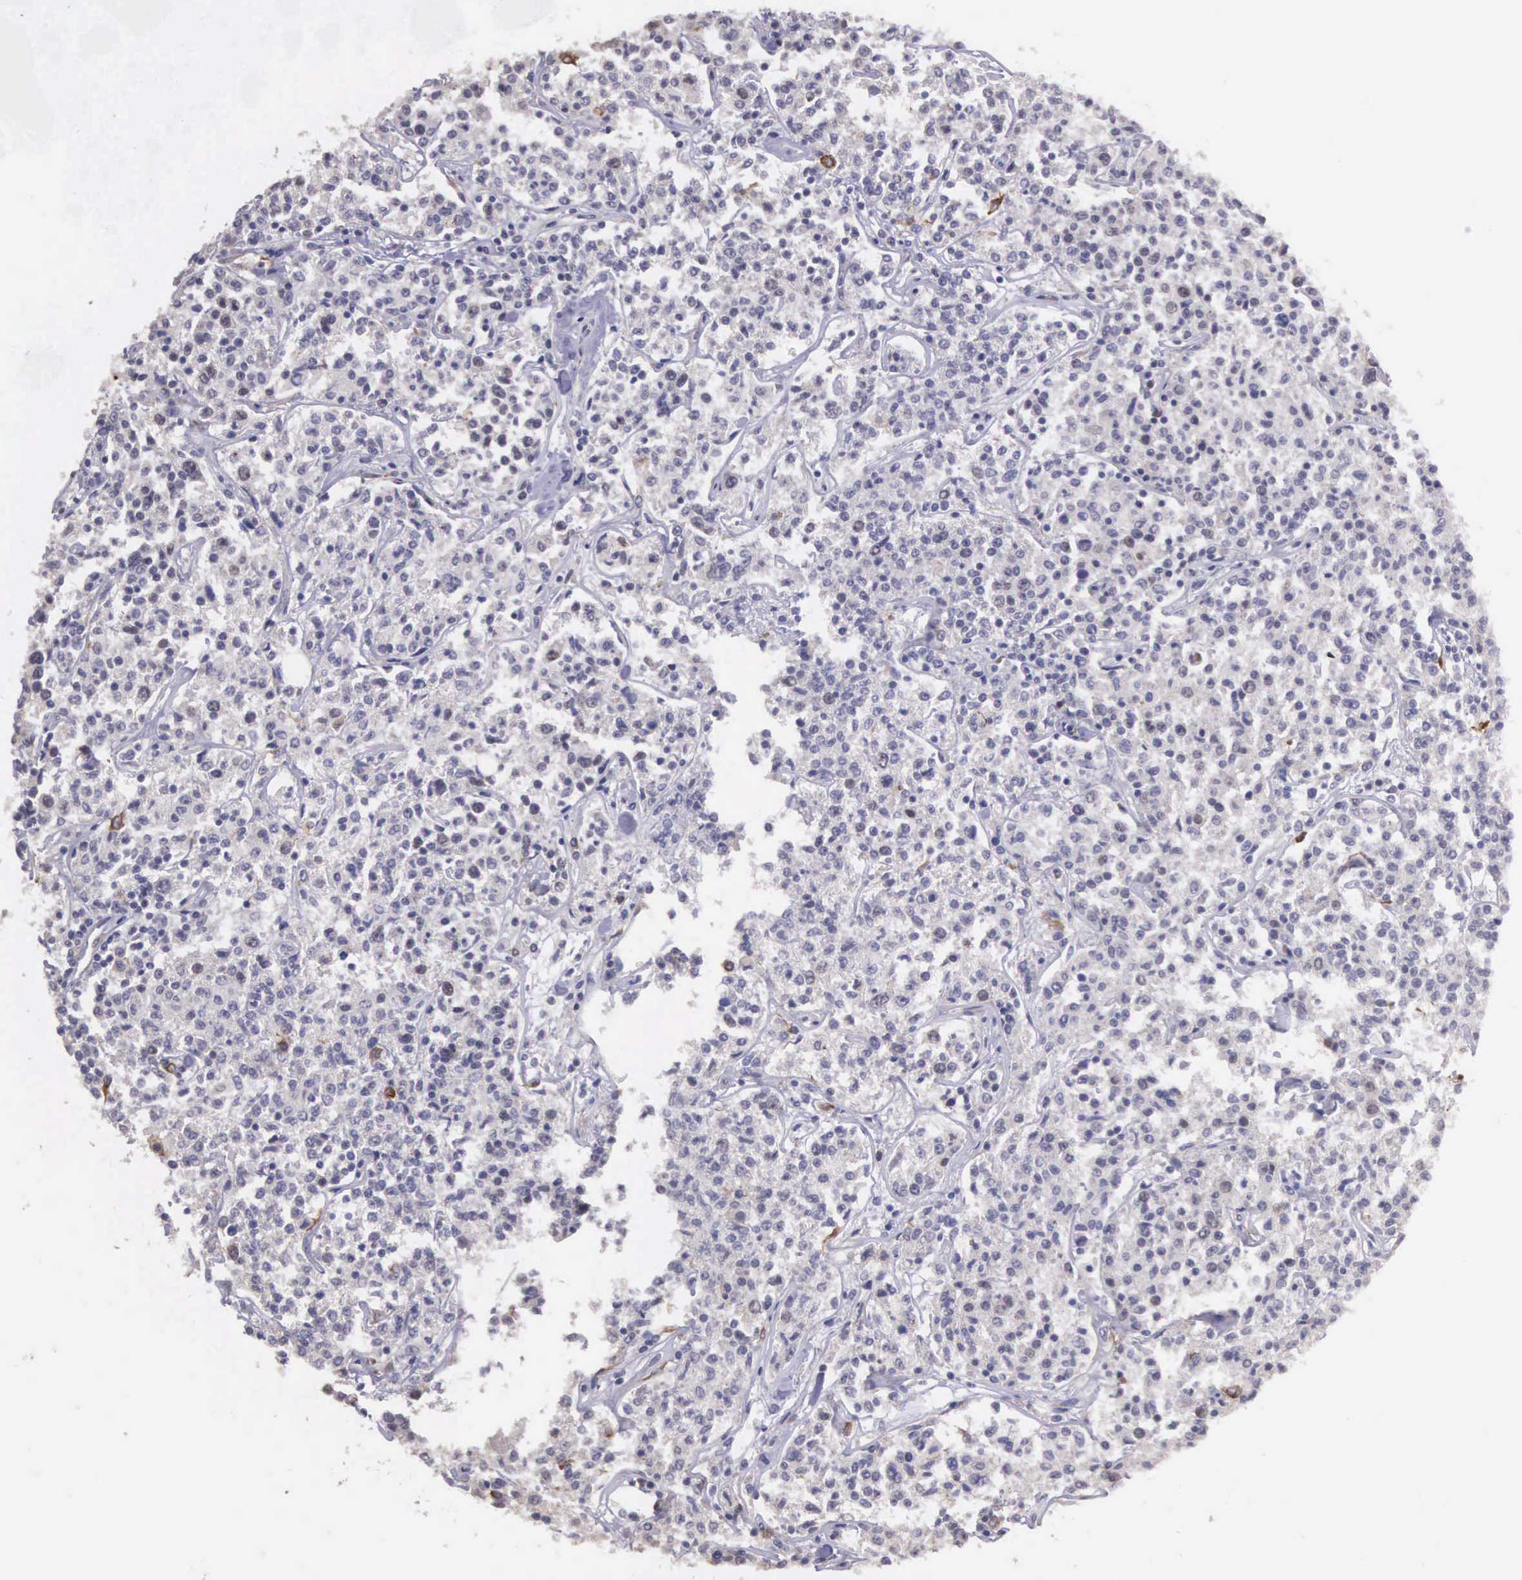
{"staining": {"intensity": "negative", "quantity": "none", "location": "none"}, "tissue": "lymphoma", "cell_type": "Tumor cells", "image_type": "cancer", "snomed": [{"axis": "morphology", "description": "Malignant lymphoma, non-Hodgkin's type, Low grade"}, {"axis": "topography", "description": "Small intestine"}], "caption": "There is no significant positivity in tumor cells of lymphoma. (DAB (3,3'-diaminobenzidine) immunohistochemistry with hematoxylin counter stain).", "gene": "CDC45", "patient": {"sex": "female", "age": 59}}